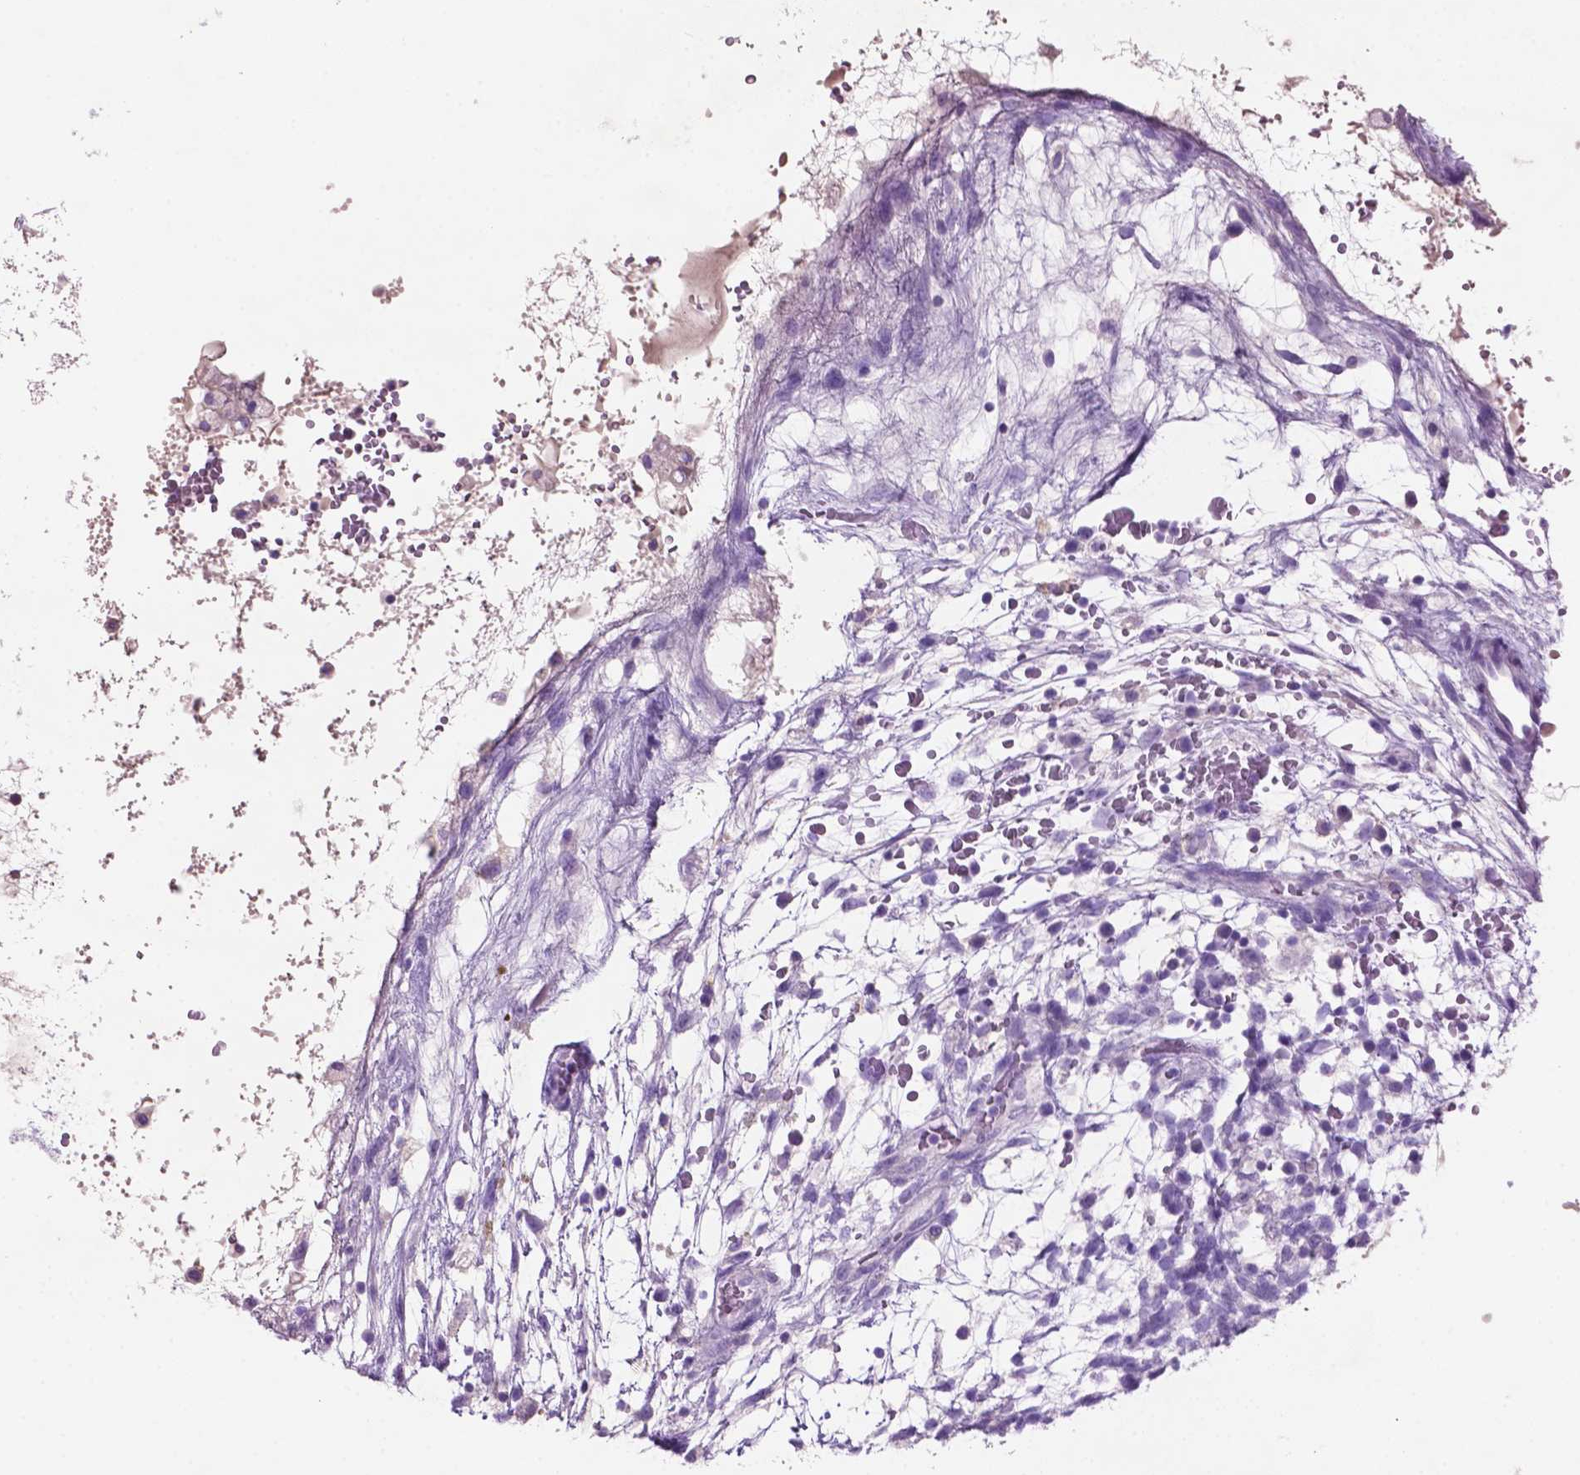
{"staining": {"intensity": "negative", "quantity": "none", "location": "none"}, "tissue": "testis cancer", "cell_type": "Tumor cells", "image_type": "cancer", "snomed": [{"axis": "morphology", "description": "Normal tissue, NOS"}, {"axis": "morphology", "description": "Carcinoma, Embryonal, NOS"}, {"axis": "topography", "description": "Testis"}], "caption": "Testis embryonal carcinoma stained for a protein using IHC shows no expression tumor cells.", "gene": "POU4F1", "patient": {"sex": "male", "age": 32}}